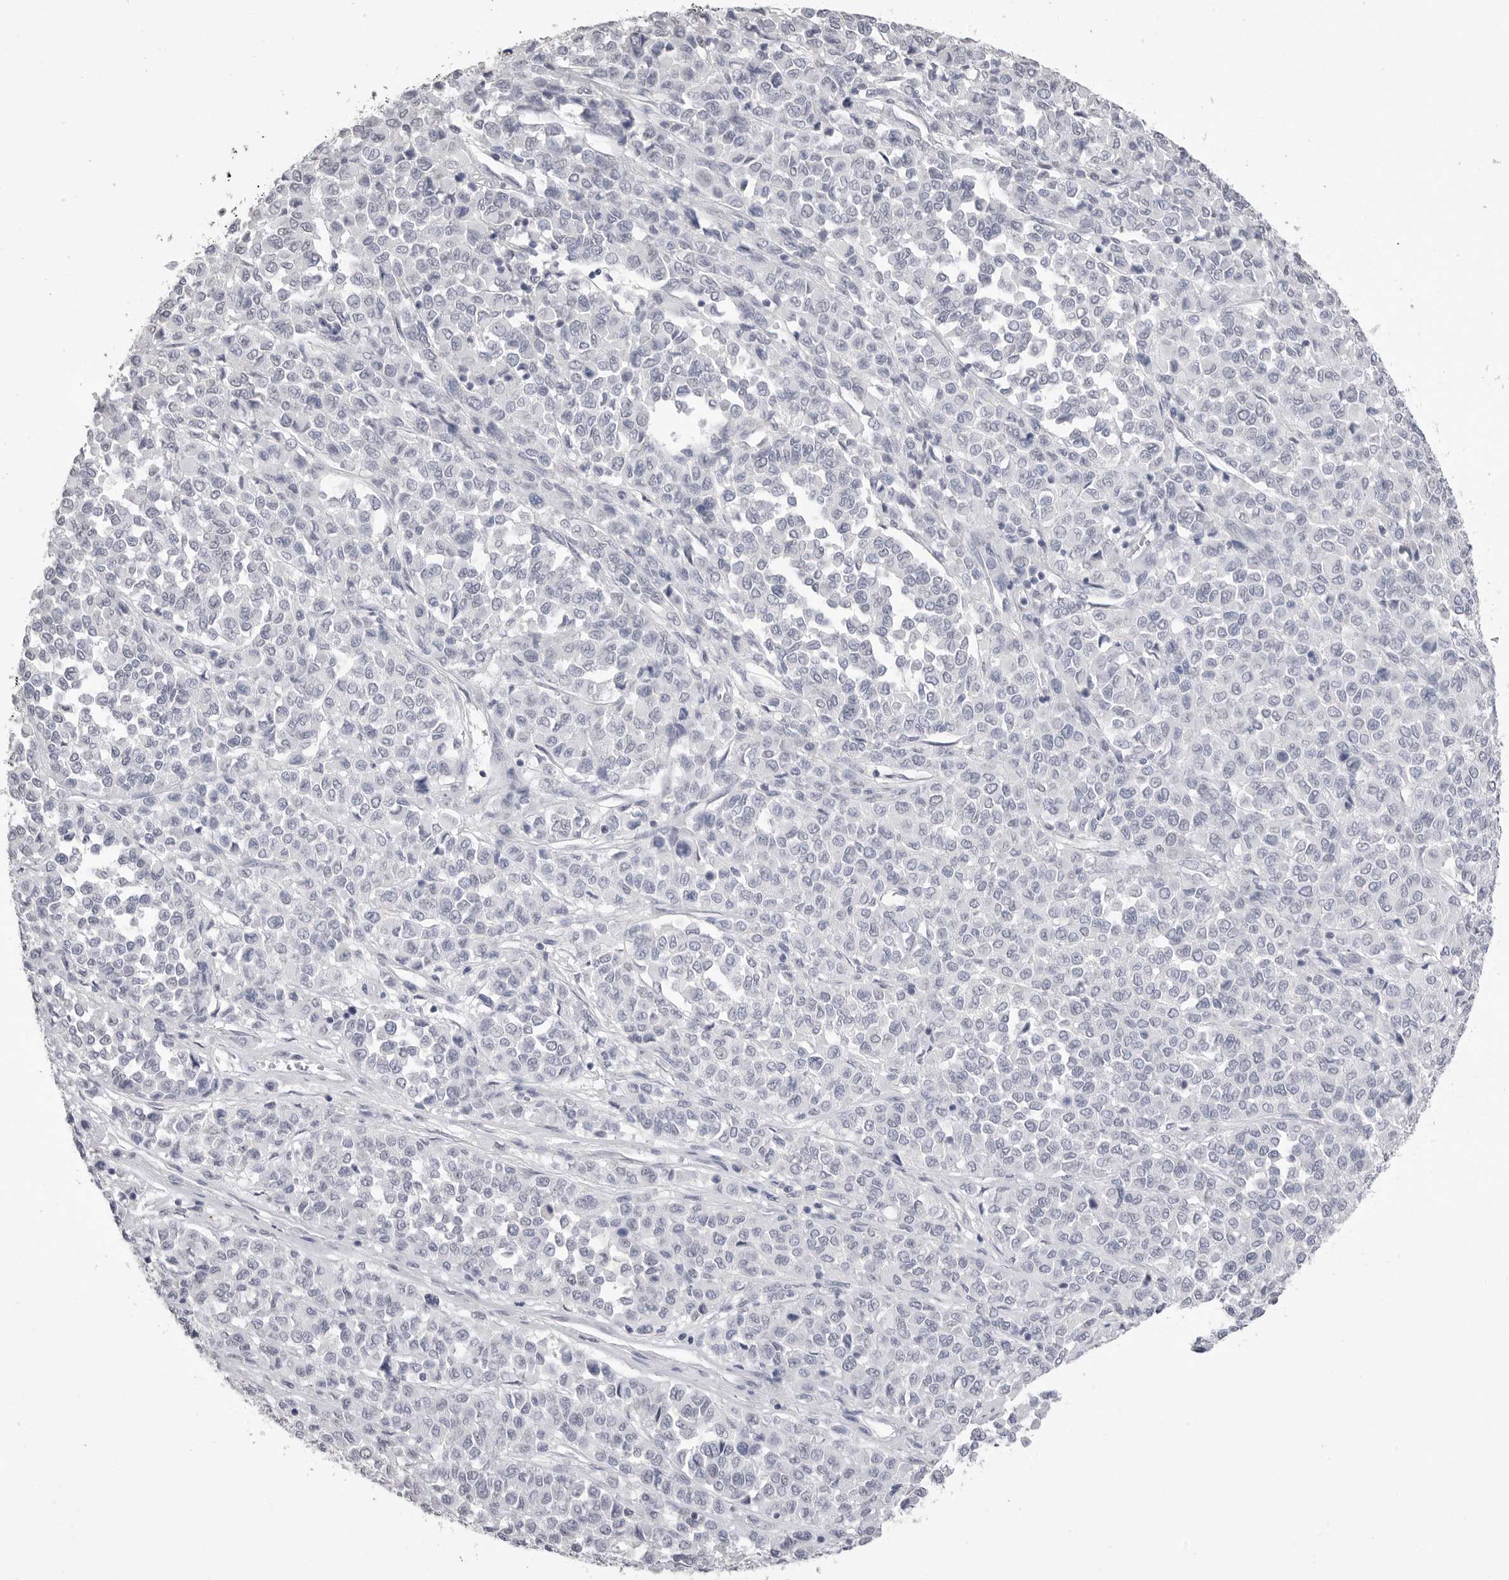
{"staining": {"intensity": "negative", "quantity": "none", "location": "none"}, "tissue": "melanoma", "cell_type": "Tumor cells", "image_type": "cancer", "snomed": [{"axis": "morphology", "description": "Malignant melanoma, Metastatic site"}, {"axis": "topography", "description": "Pancreas"}], "caption": "Tumor cells are negative for protein expression in human malignant melanoma (metastatic site).", "gene": "ICAM5", "patient": {"sex": "female", "age": 30}}